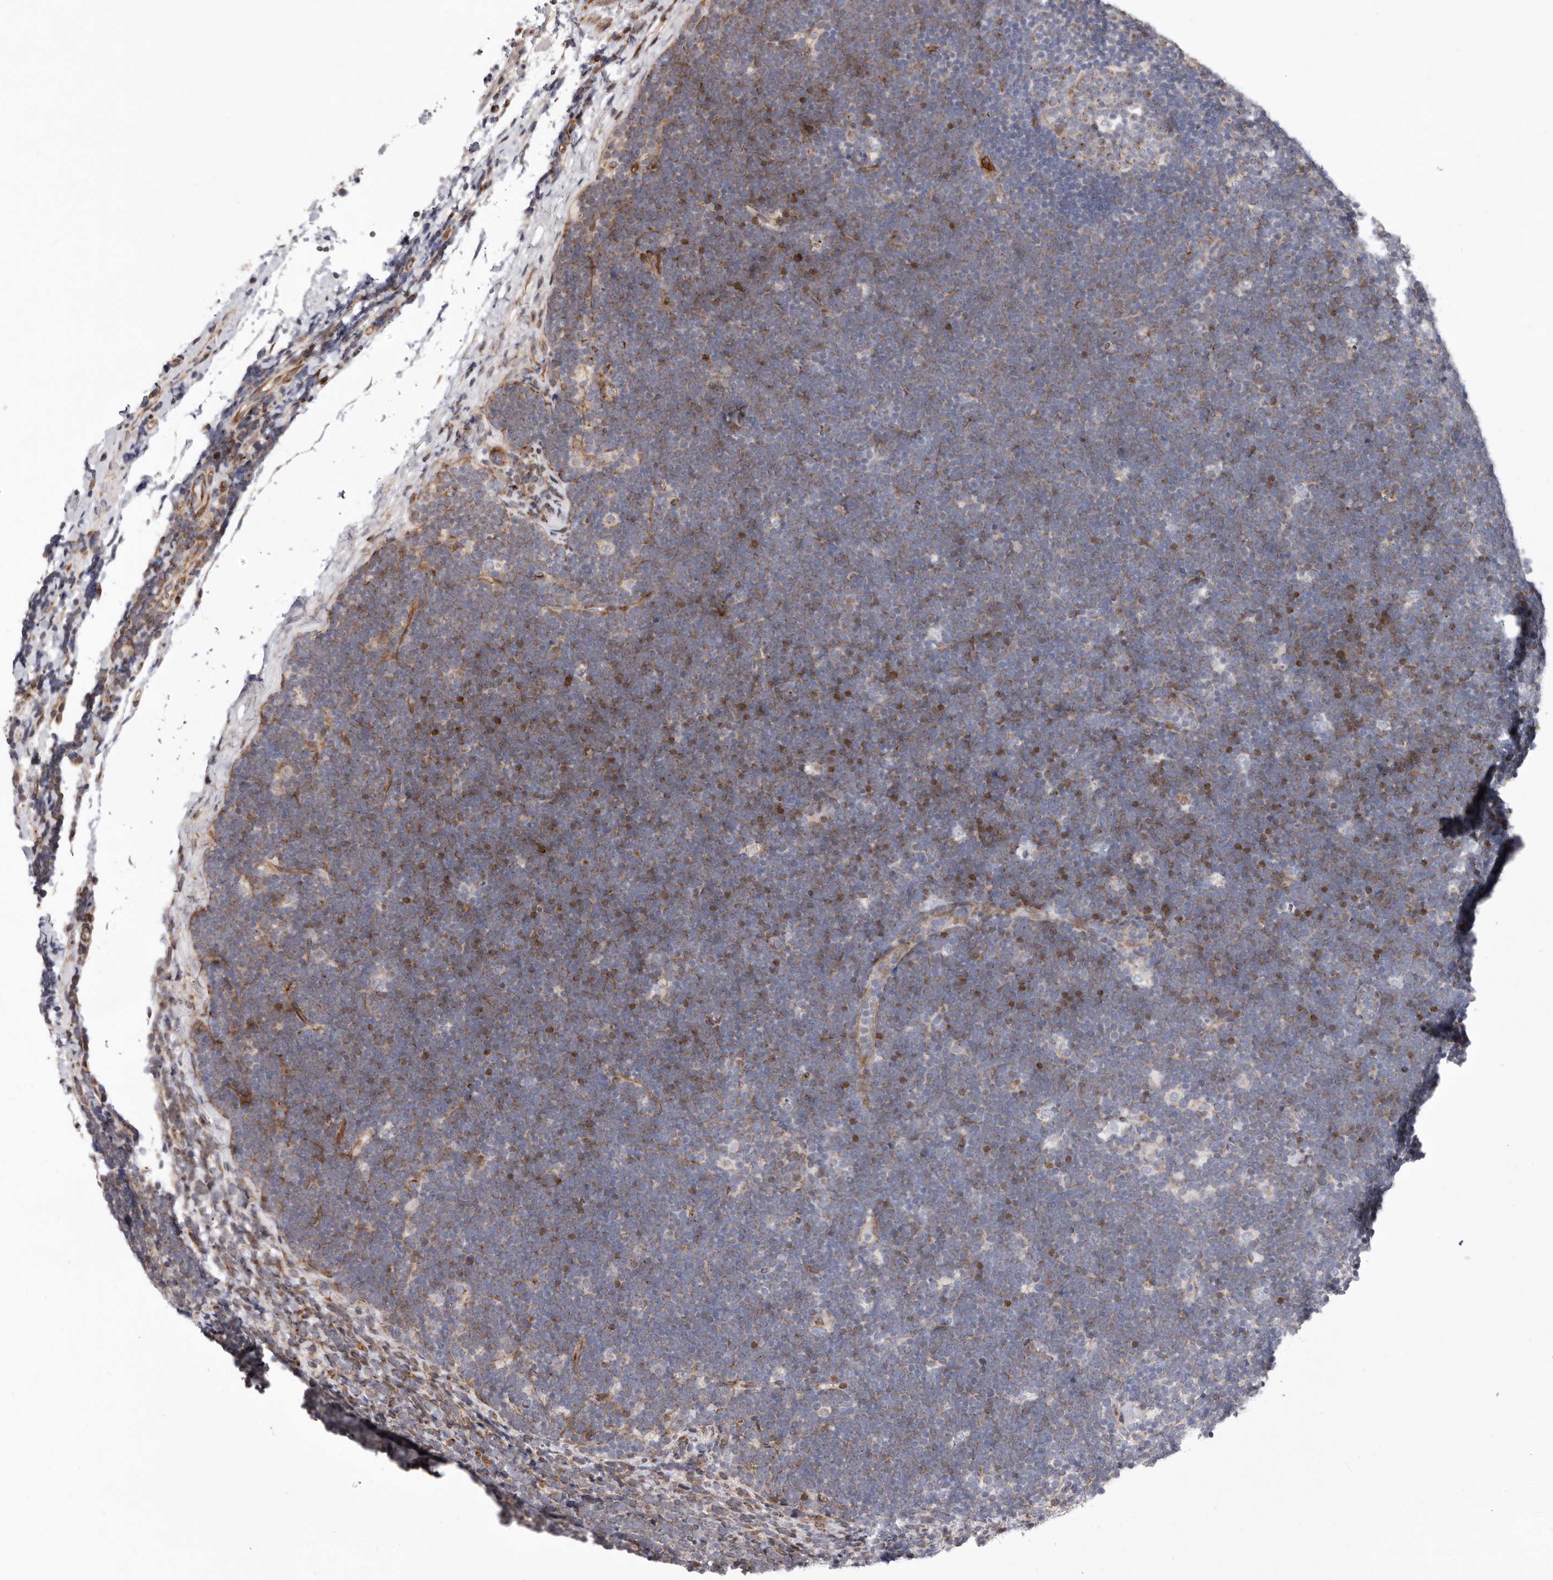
{"staining": {"intensity": "moderate", "quantity": "<25%", "location": "cytoplasmic/membranous,nuclear"}, "tissue": "lymphoma", "cell_type": "Tumor cells", "image_type": "cancer", "snomed": [{"axis": "morphology", "description": "Malignant lymphoma, non-Hodgkin's type, High grade"}, {"axis": "topography", "description": "Lymph node"}], "caption": "Protein expression by IHC reveals moderate cytoplasmic/membranous and nuclear positivity in approximately <25% of tumor cells in high-grade malignant lymphoma, non-Hodgkin's type.", "gene": "TIMM17B", "patient": {"sex": "male", "age": 13}}